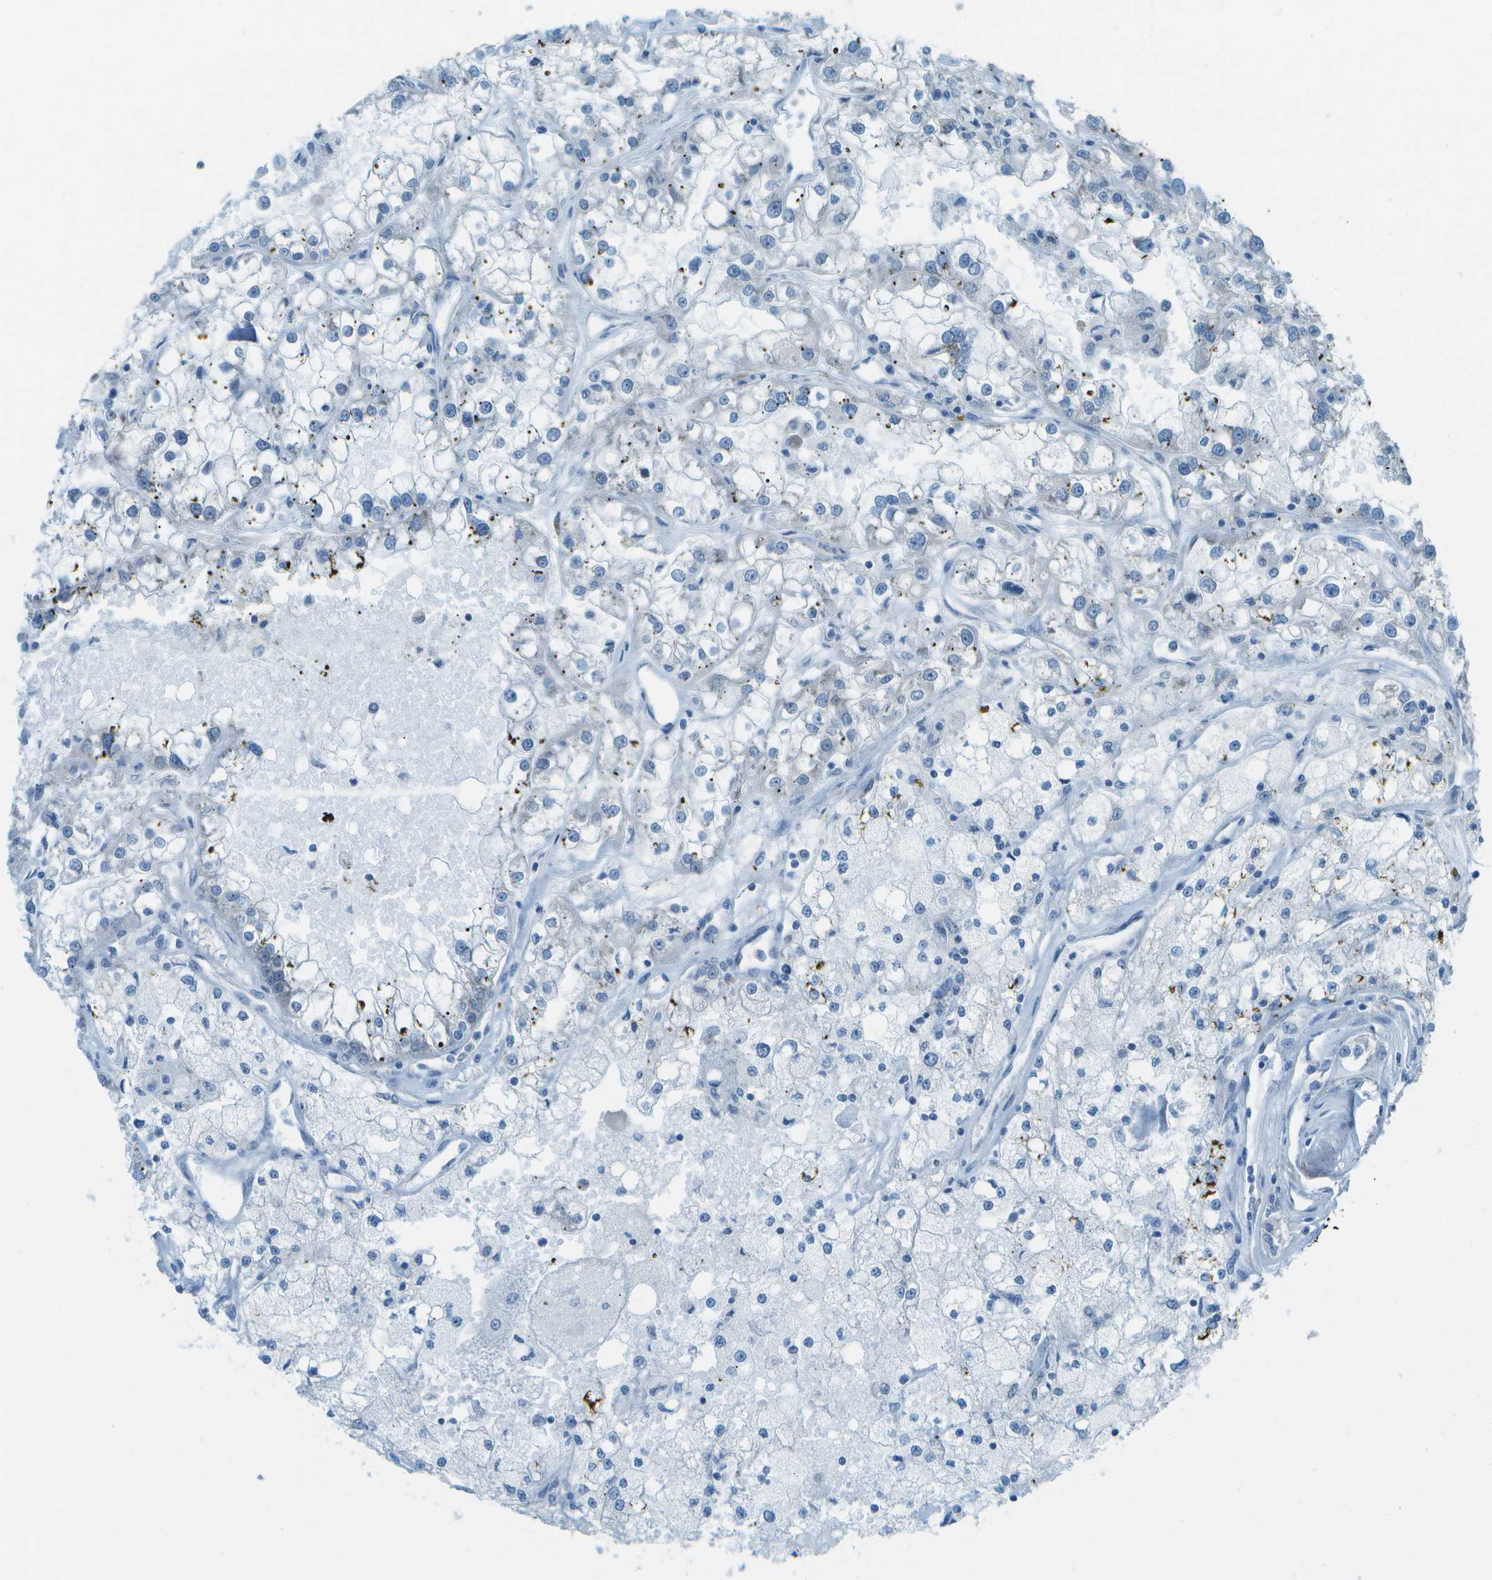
{"staining": {"intensity": "negative", "quantity": "none", "location": "none"}, "tissue": "renal cancer", "cell_type": "Tumor cells", "image_type": "cancer", "snomed": [{"axis": "morphology", "description": "Adenocarcinoma, NOS"}, {"axis": "topography", "description": "Kidney"}], "caption": "This is an IHC photomicrograph of renal cancer. There is no expression in tumor cells.", "gene": "KCTD3", "patient": {"sex": "female", "age": 52}}